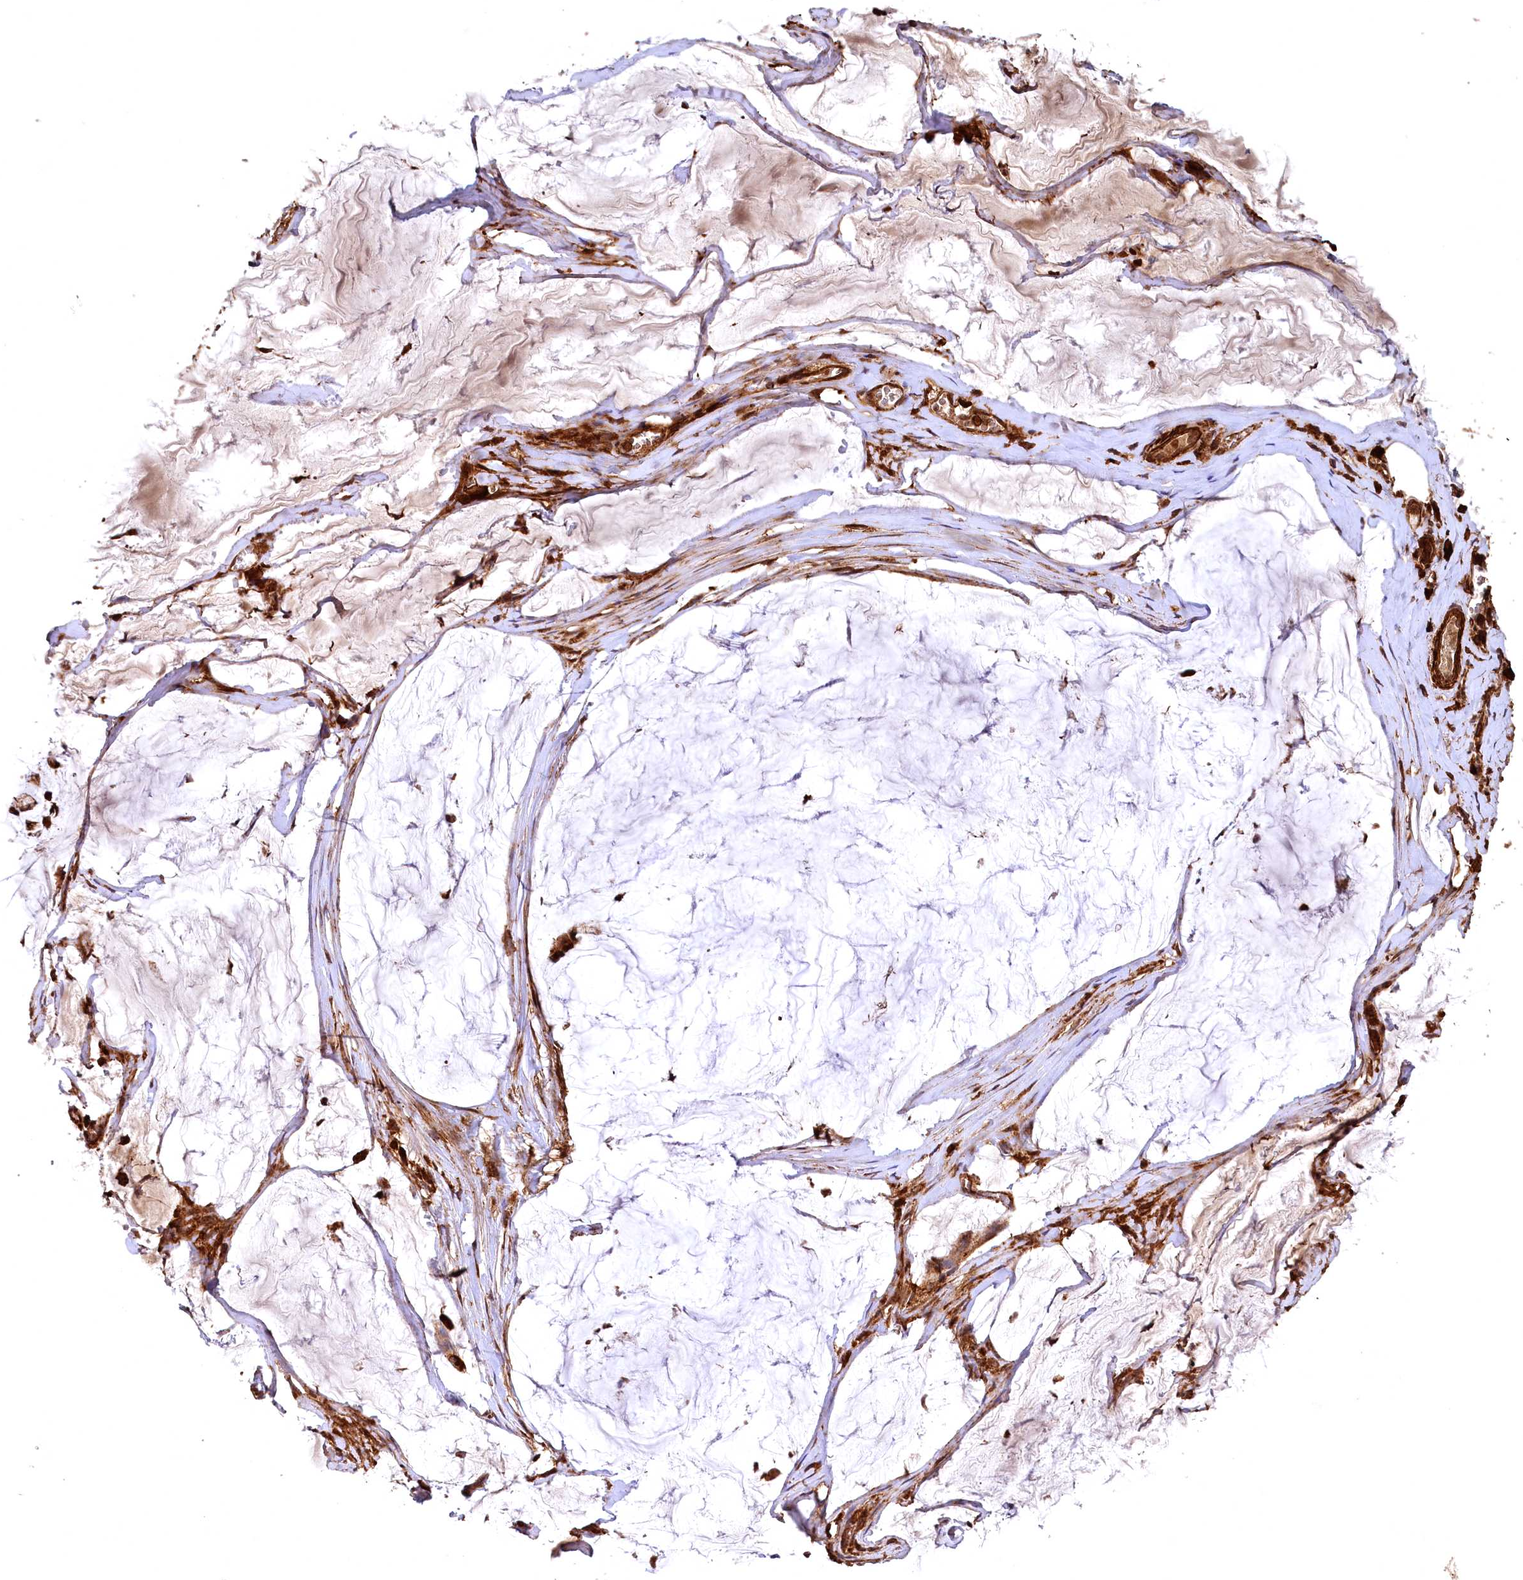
{"staining": {"intensity": "strong", "quantity": ">75%", "location": "cytoplasmic/membranous,nuclear"}, "tissue": "ovarian cancer", "cell_type": "Tumor cells", "image_type": "cancer", "snomed": [{"axis": "morphology", "description": "Cystadenocarcinoma, mucinous, NOS"}, {"axis": "topography", "description": "Ovary"}], "caption": "An image of human mucinous cystadenocarcinoma (ovarian) stained for a protein demonstrates strong cytoplasmic/membranous and nuclear brown staining in tumor cells. The protein of interest is shown in brown color, while the nuclei are stained blue.", "gene": "STUB1", "patient": {"sex": "female", "age": 73}}